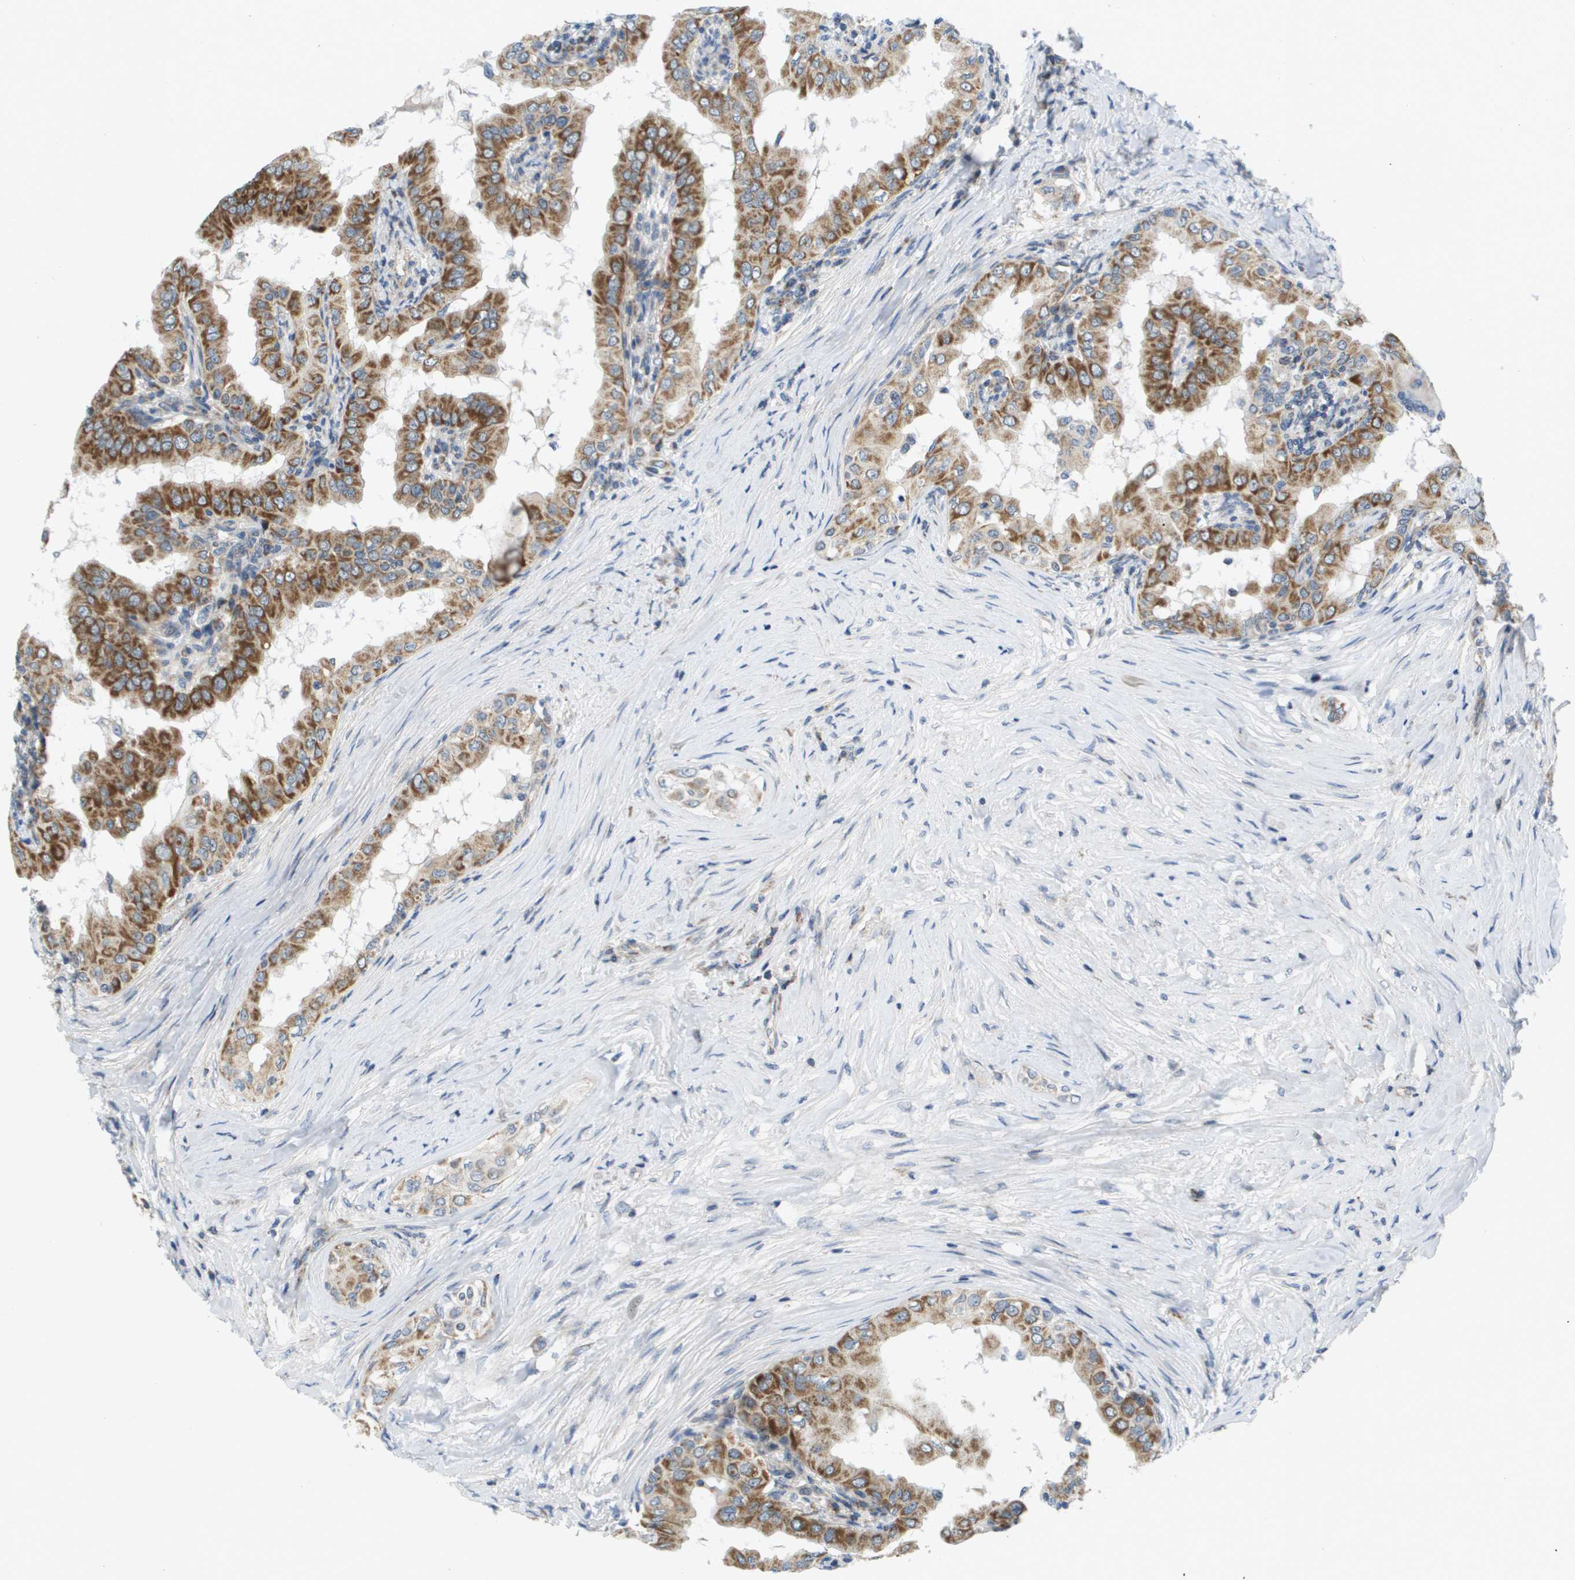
{"staining": {"intensity": "strong", "quantity": ">75%", "location": "cytoplasmic/membranous"}, "tissue": "thyroid cancer", "cell_type": "Tumor cells", "image_type": "cancer", "snomed": [{"axis": "morphology", "description": "Papillary adenocarcinoma, NOS"}, {"axis": "topography", "description": "Thyroid gland"}], "caption": "Thyroid cancer tissue reveals strong cytoplasmic/membranous expression in about >75% of tumor cells", "gene": "KRT23", "patient": {"sex": "male", "age": 33}}